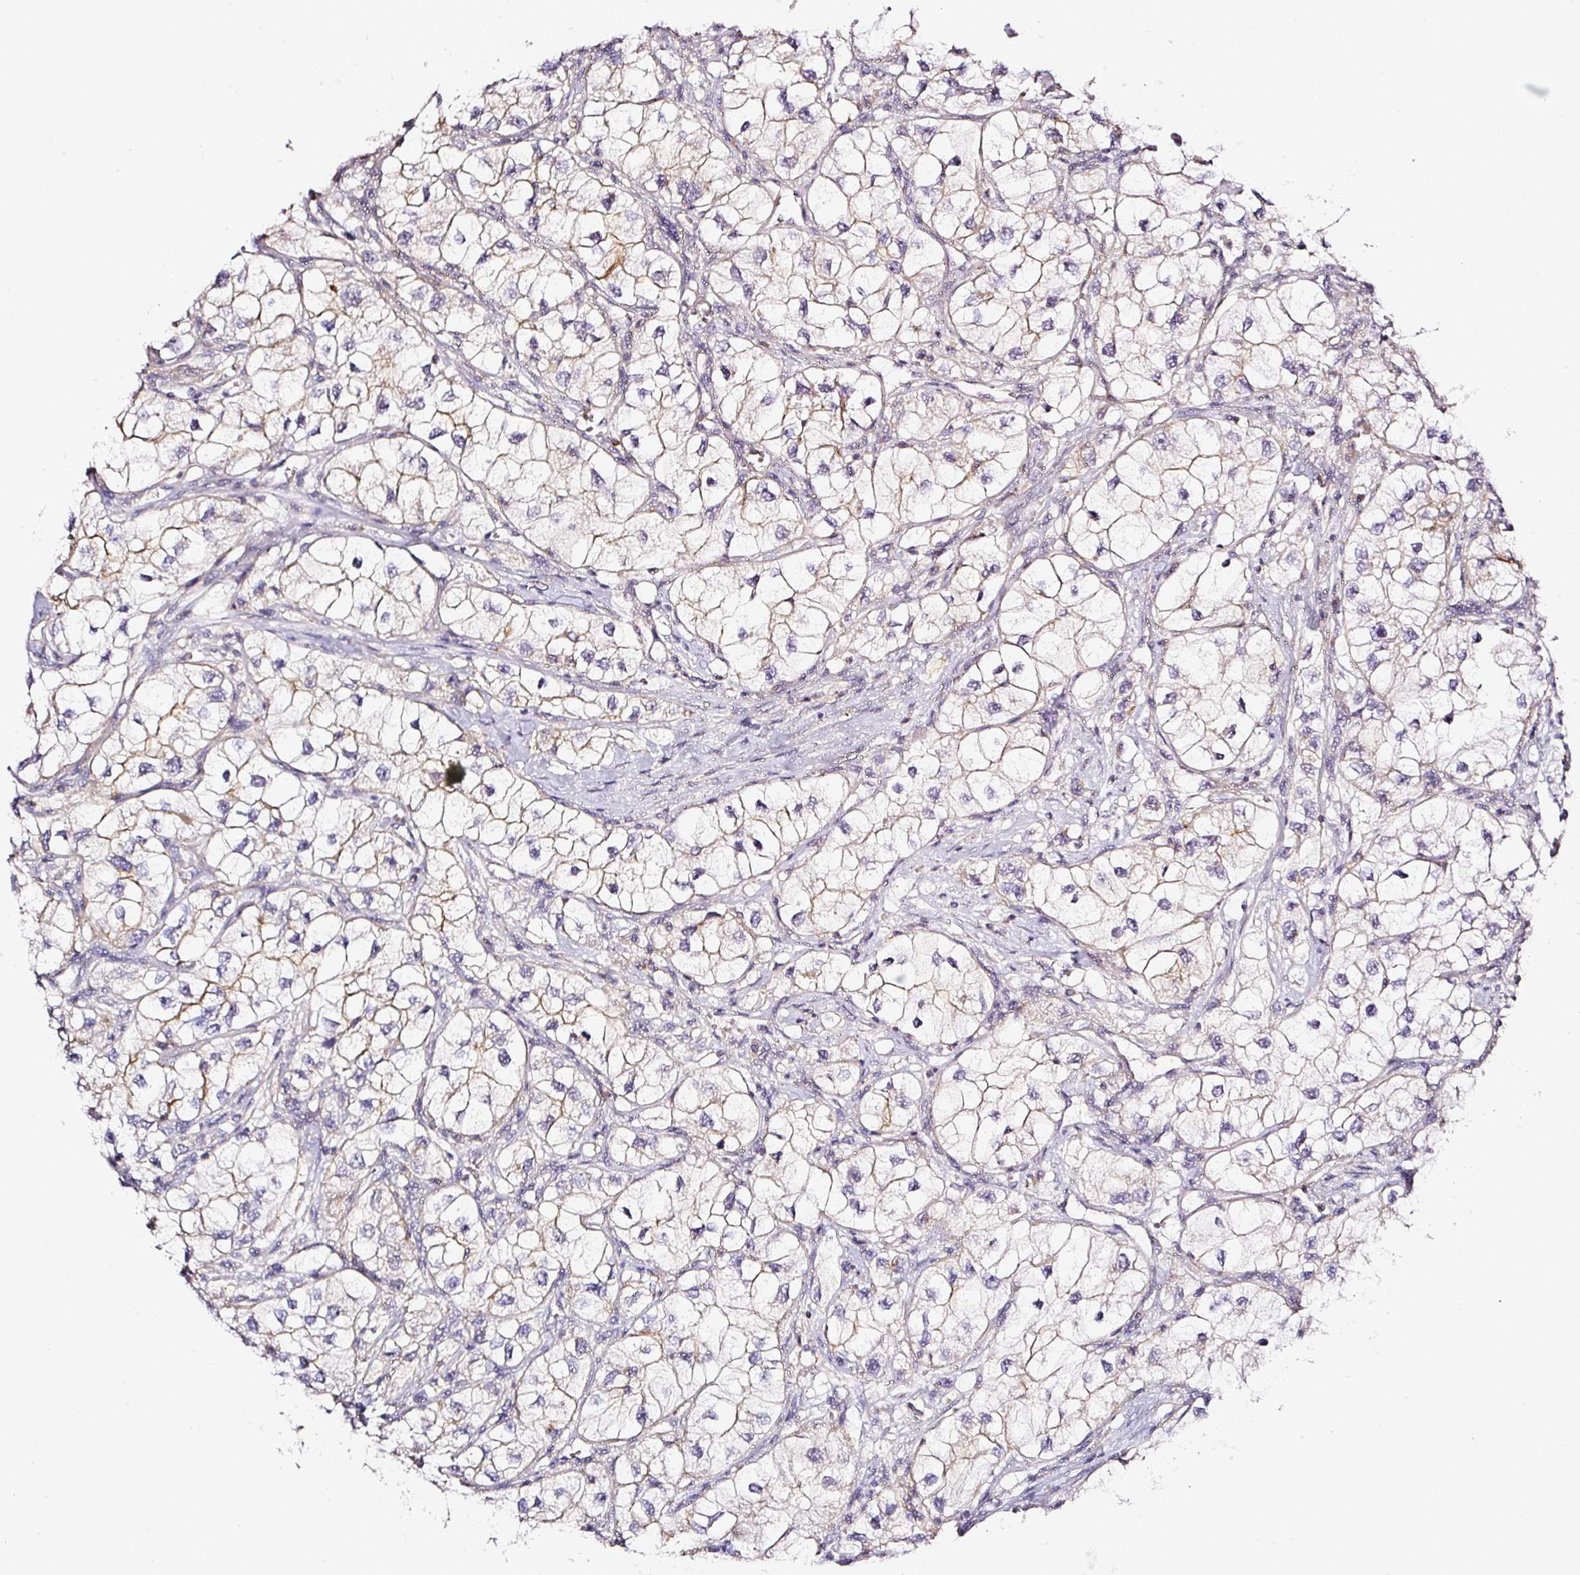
{"staining": {"intensity": "negative", "quantity": "none", "location": "none"}, "tissue": "renal cancer", "cell_type": "Tumor cells", "image_type": "cancer", "snomed": [{"axis": "morphology", "description": "Adenocarcinoma, NOS"}, {"axis": "topography", "description": "Kidney"}], "caption": "Immunohistochemistry (IHC) micrograph of renal cancer (adenocarcinoma) stained for a protein (brown), which shows no positivity in tumor cells. (Immunohistochemistry, brightfield microscopy, high magnification).", "gene": "CD47", "patient": {"sex": "male", "age": 59}}